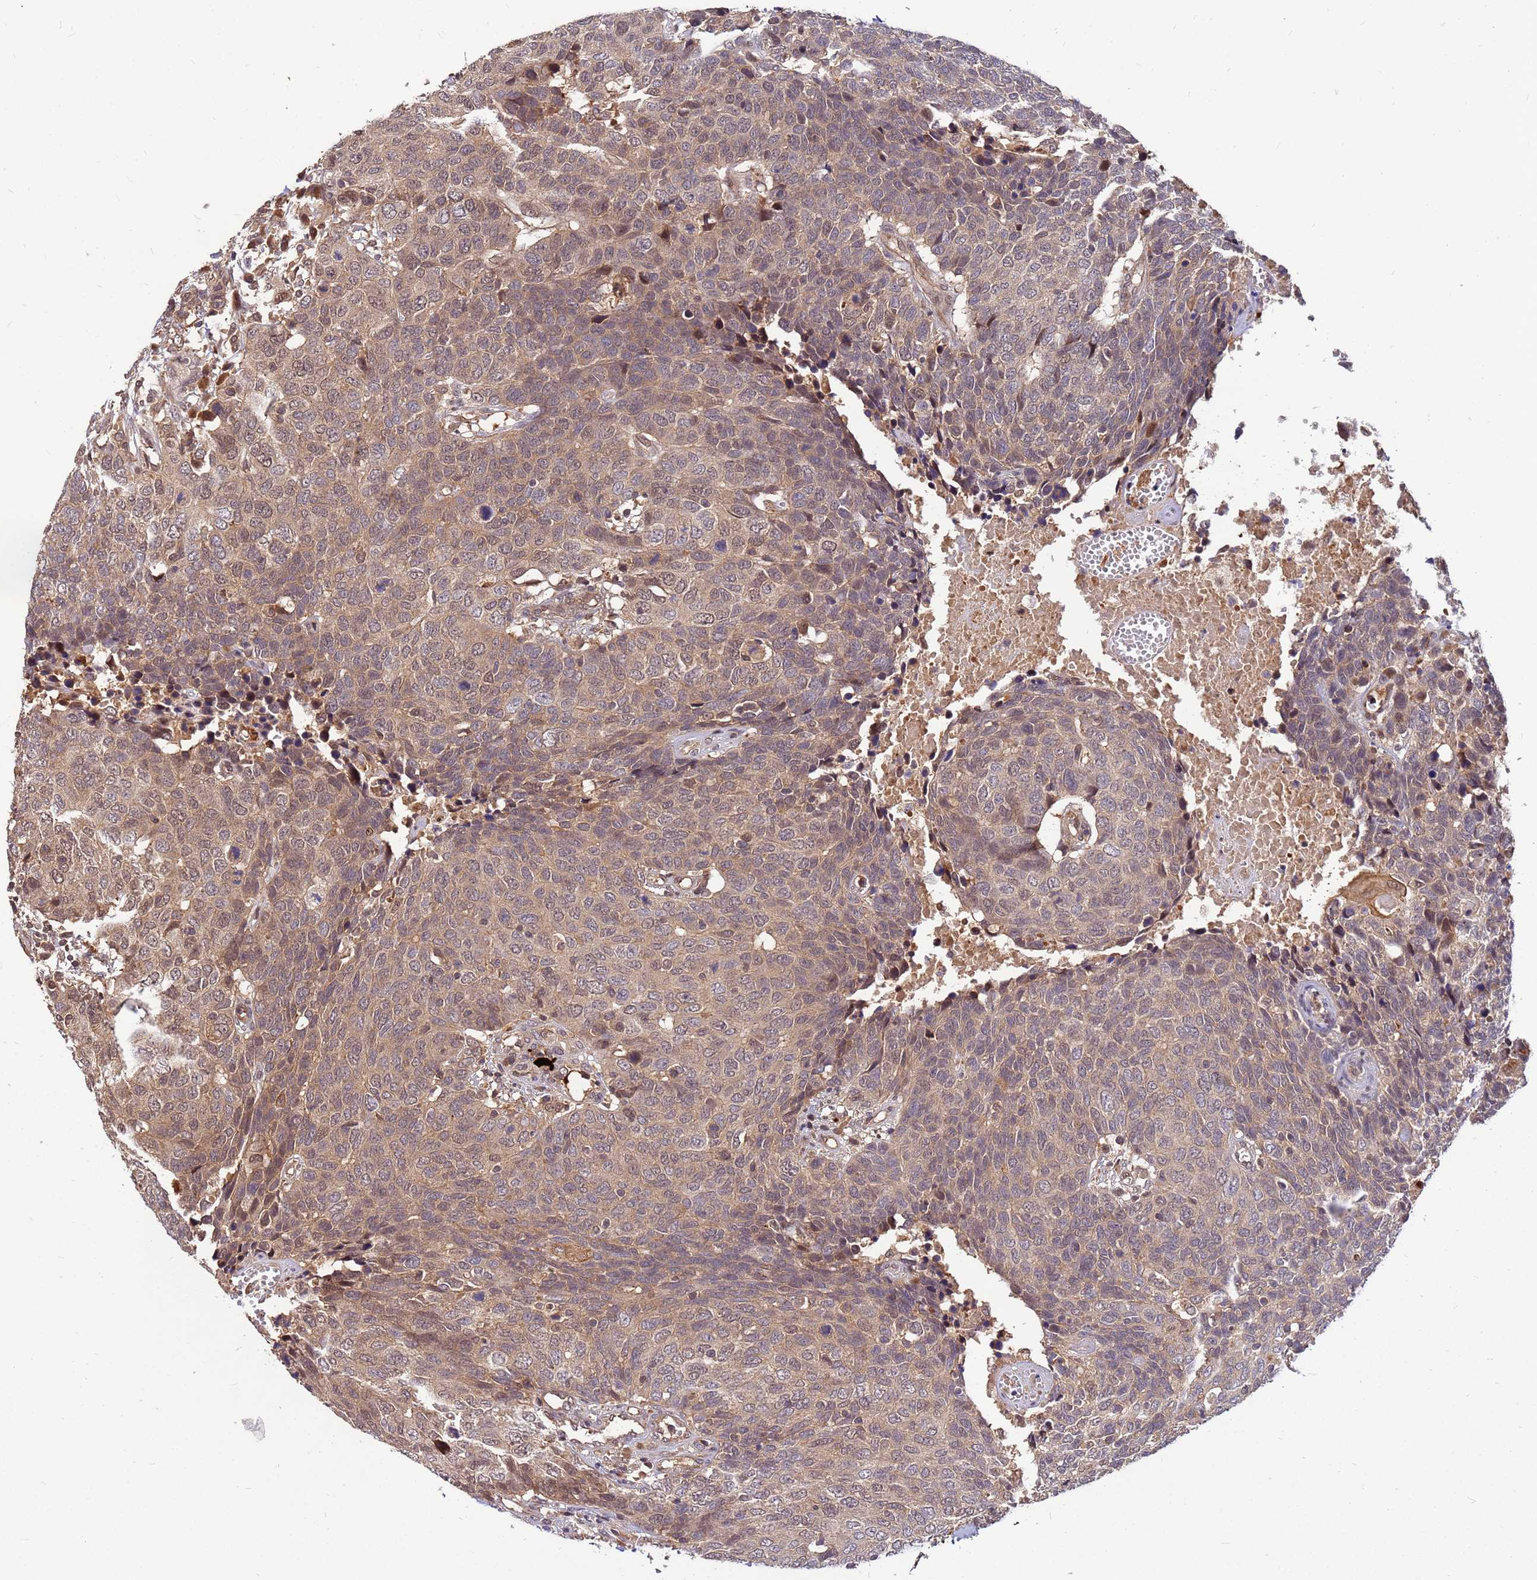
{"staining": {"intensity": "weak", "quantity": ">75%", "location": "cytoplasmic/membranous,nuclear"}, "tissue": "head and neck cancer", "cell_type": "Tumor cells", "image_type": "cancer", "snomed": [{"axis": "morphology", "description": "Squamous cell carcinoma, NOS"}, {"axis": "topography", "description": "Head-Neck"}], "caption": "Immunohistochemistry of head and neck squamous cell carcinoma demonstrates low levels of weak cytoplasmic/membranous and nuclear staining in approximately >75% of tumor cells.", "gene": "DUS4L", "patient": {"sex": "male", "age": 66}}